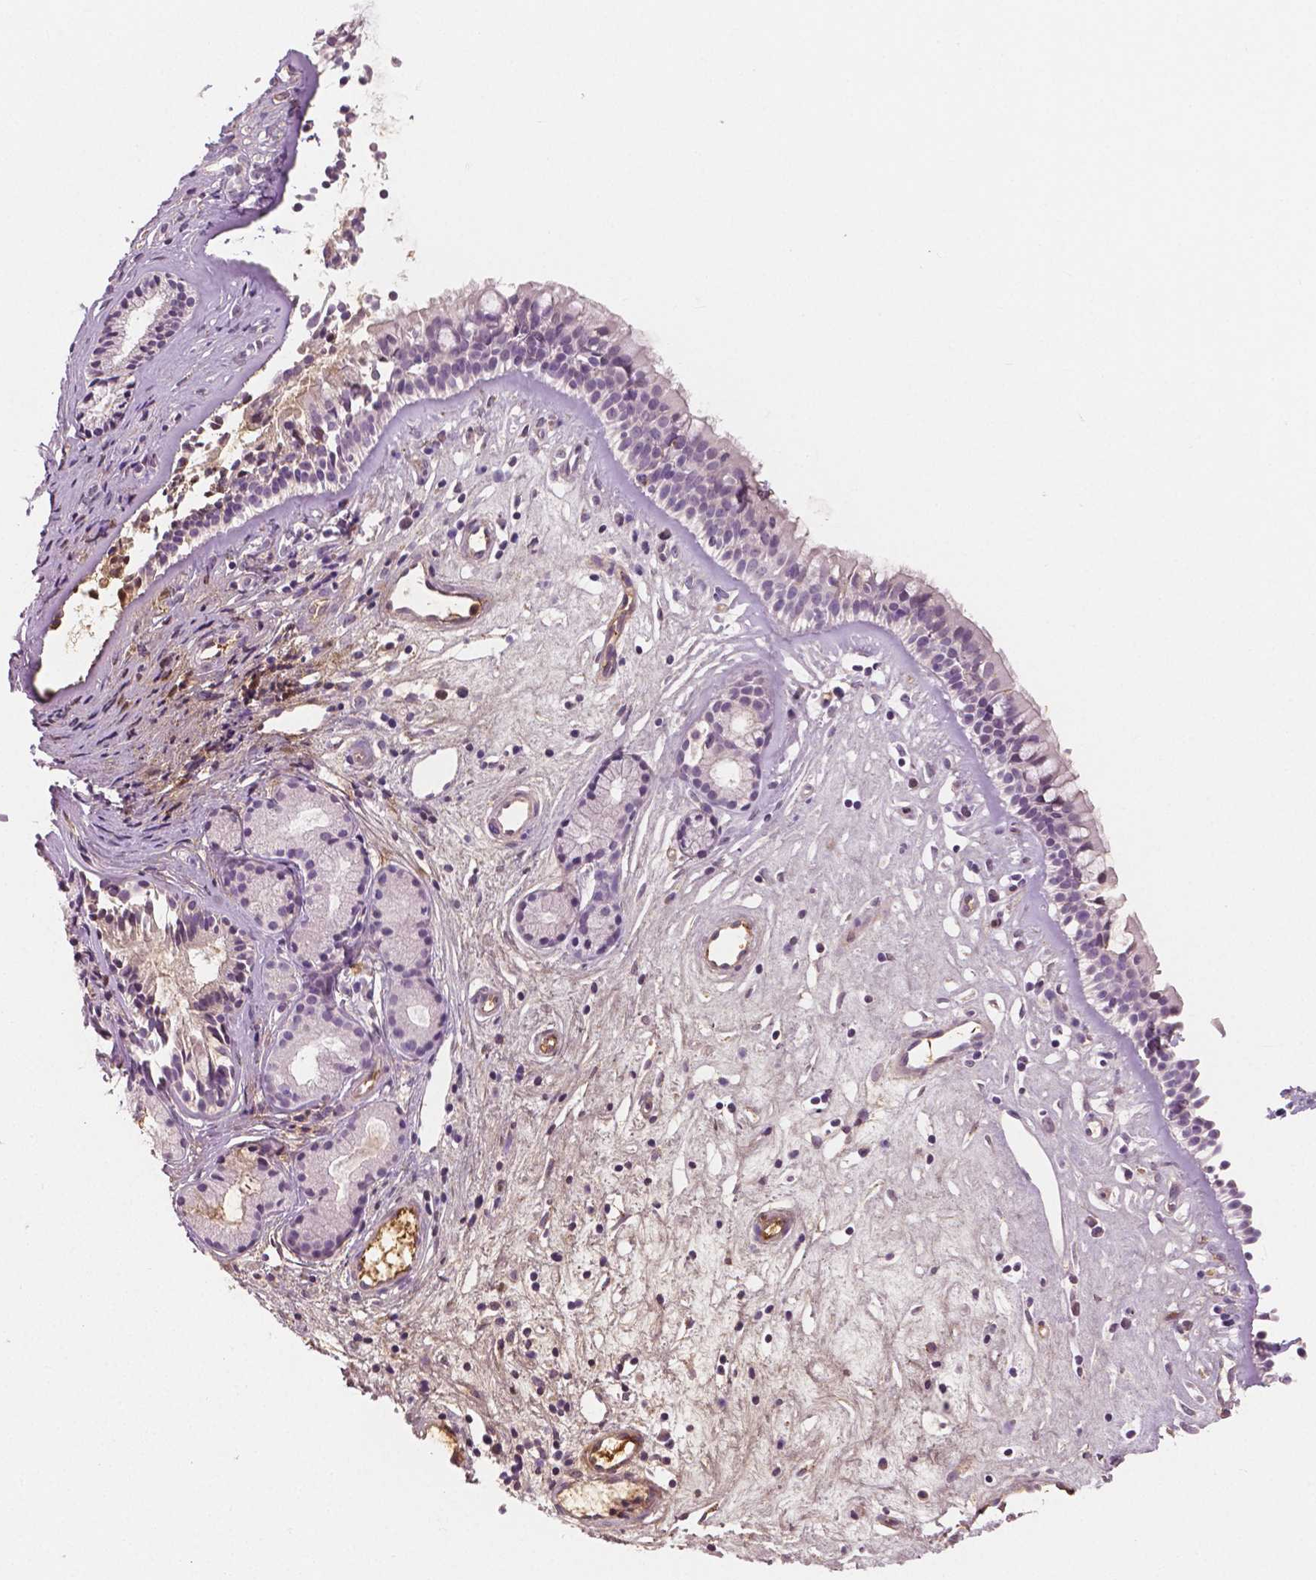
{"staining": {"intensity": "moderate", "quantity": "<25%", "location": "cytoplasmic/membranous"}, "tissue": "nasopharynx", "cell_type": "Respiratory epithelial cells", "image_type": "normal", "snomed": [{"axis": "morphology", "description": "Normal tissue, NOS"}, {"axis": "topography", "description": "Nasopharynx"}], "caption": "A high-resolution image shows IHC staining of unremarkable nasopharynx, which demonstrates moderate cytoplasmic/membranous positivity in approximately <25% of respiratory epithelial cells. (Brightfield microscopy of DAB IHC at high magnification).", "gene": "APOA4", "patient": {"sex": "female", "age": 52}}